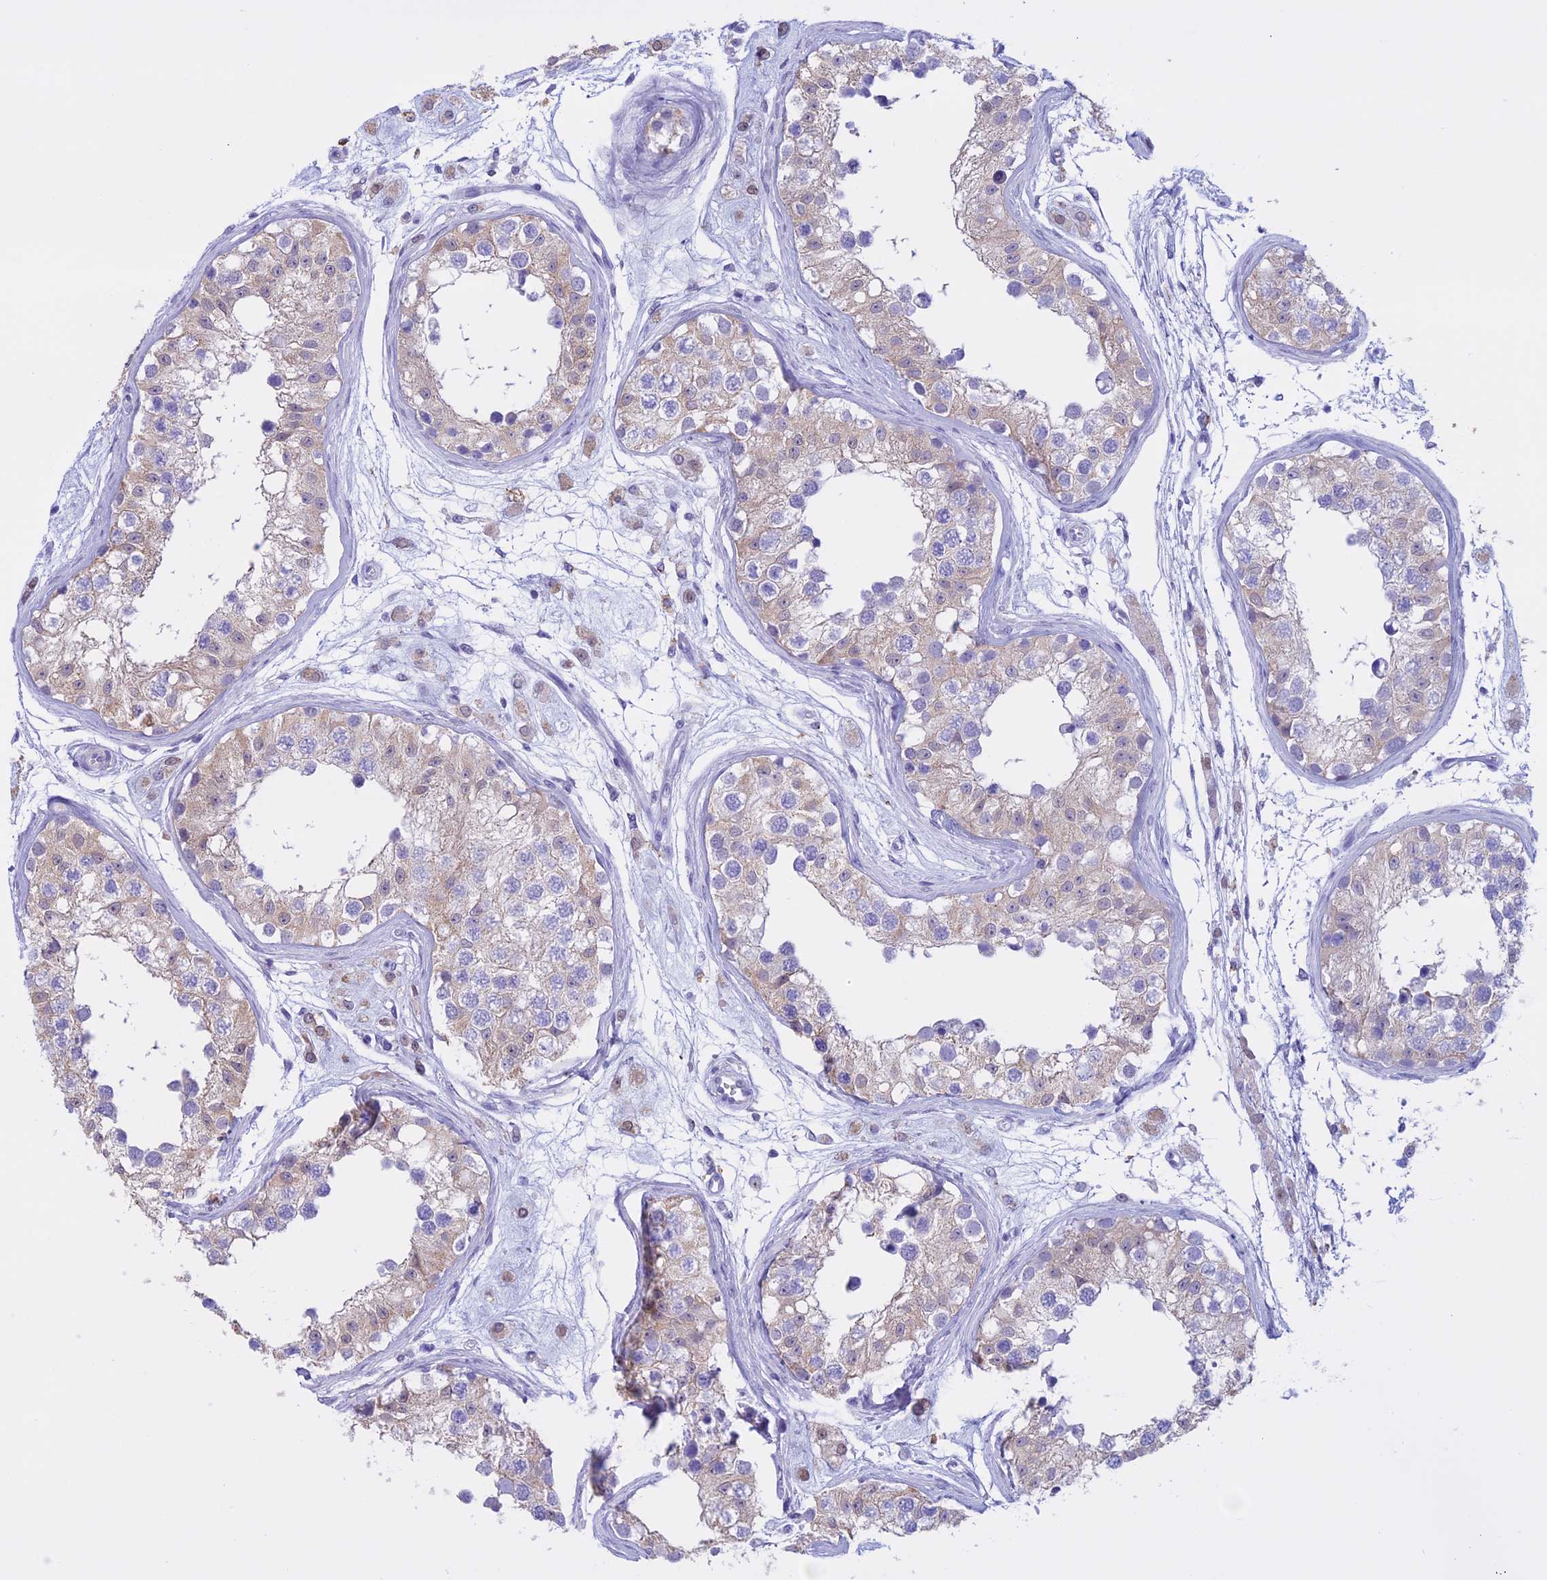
{"staining": {"intensity": "weak", "quantity": "<25%", "location": "cytoplasmic/membranous"}, "tissue": "testis", "cell_type": "Cells in seminiferous ducts", "image_type": "normal", "snomed": [{"axis": "morphology", "description": "Normal tissue, NOS"}, {"axis": "morphology", "description": "Adenocarcinoma, metastatic, NOS"}, {"axis": "topography", "description": "Testis"}], "caption": "A histopathology image of testis stained for a protein reveals no brown staining in cells in seminiferous ducts. (DAB immunohistochemistry (IHC), high magnification).", "gene": "LHFPL2", "patient": {"sex": "male", "age": 26}}